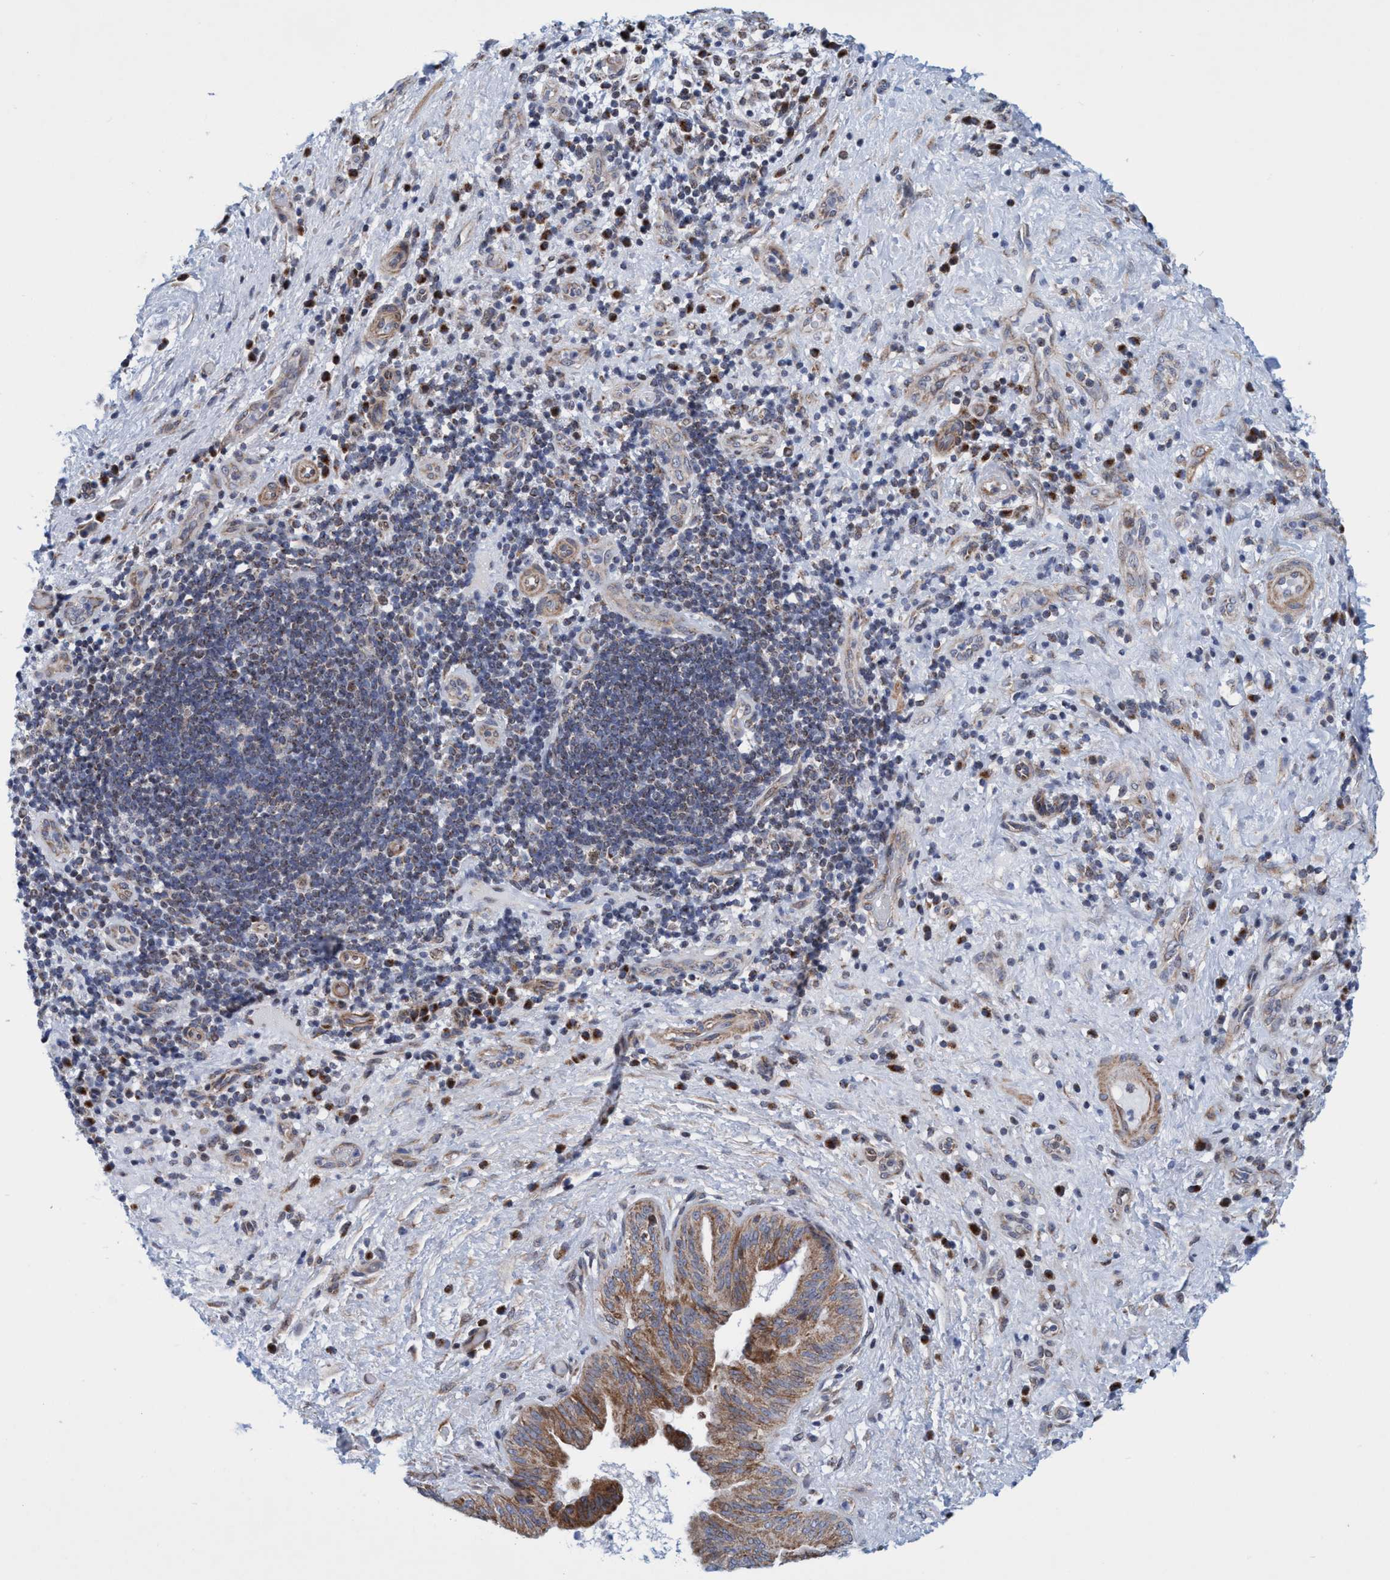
{"staining": {"intensity": "moderate", "quantity": ">75%", "location": "cytoplasmic/membranous"}, "tissue": "liver cancer", "cell_type": "Tumor cells", "image_type": "cancer", "snomed": [{"axis": "morphology", "description": "Cholangiocarcinoma"}, {"axis": "topography", "description": "Liver"}], "caption": "Brown immunohistochemical staining in human liver cancer shows moderate cytoplasmic/membranous positivity in about >75% of tumor cells.", "gene": "POLR1F", "patient": {"sex": "female", "age": 38}}